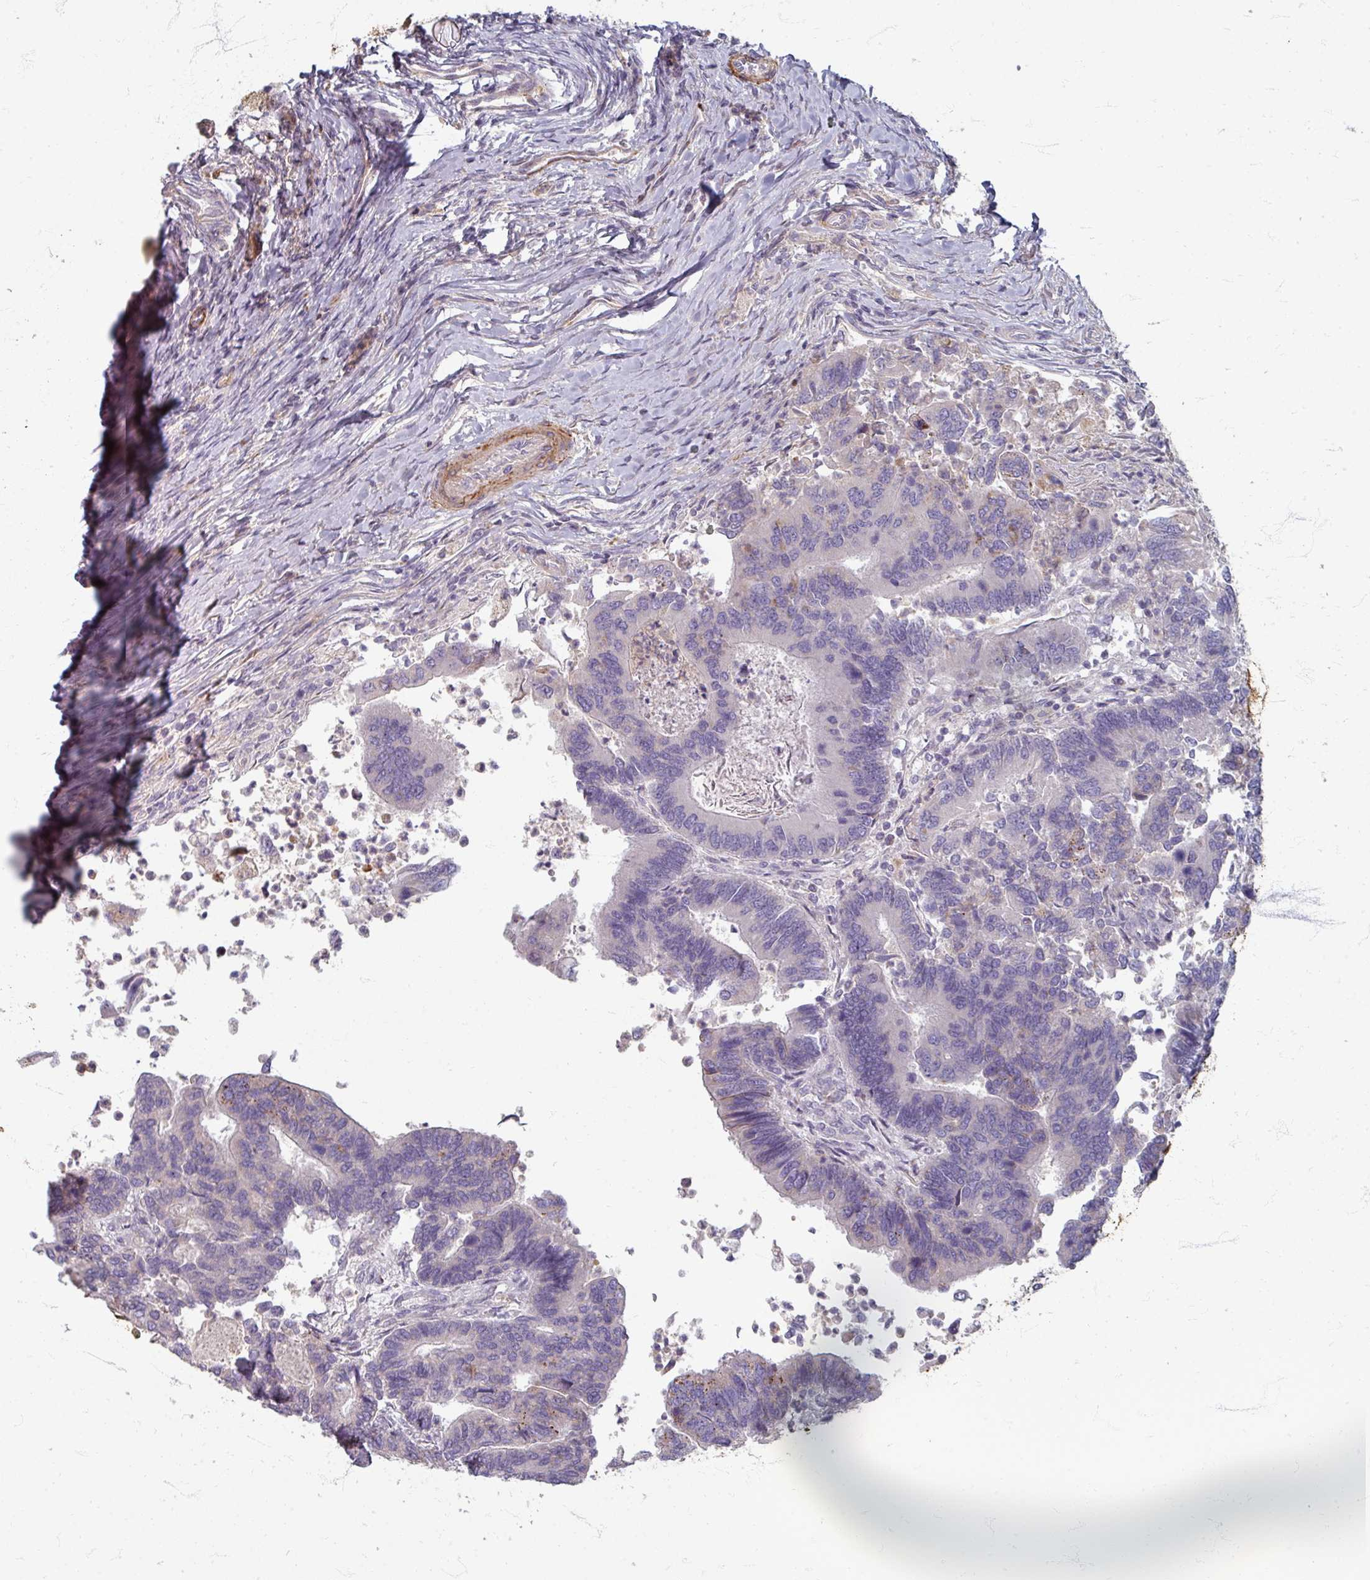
{"staining": {"intensity": "negative", "quantity": "none", "location": "none"}, "tissue": "colorectal cancer", "cell_type": "Tumor cells", "image_type": "cancer", "snomed": [{"axis": "morphology", "description": "Adenocarcinoma, NOS"}, {"axis": "topography", "description": "Colon"}], "caption": "DAB (3,3'-diaminobenzidine) immunohistochemical staining of colorectal adenocarcinoma exhibits no significant positivity in tumor cells.", "gene": "GABARAPL1", "patient": {"sex": "female", "age": 67}}